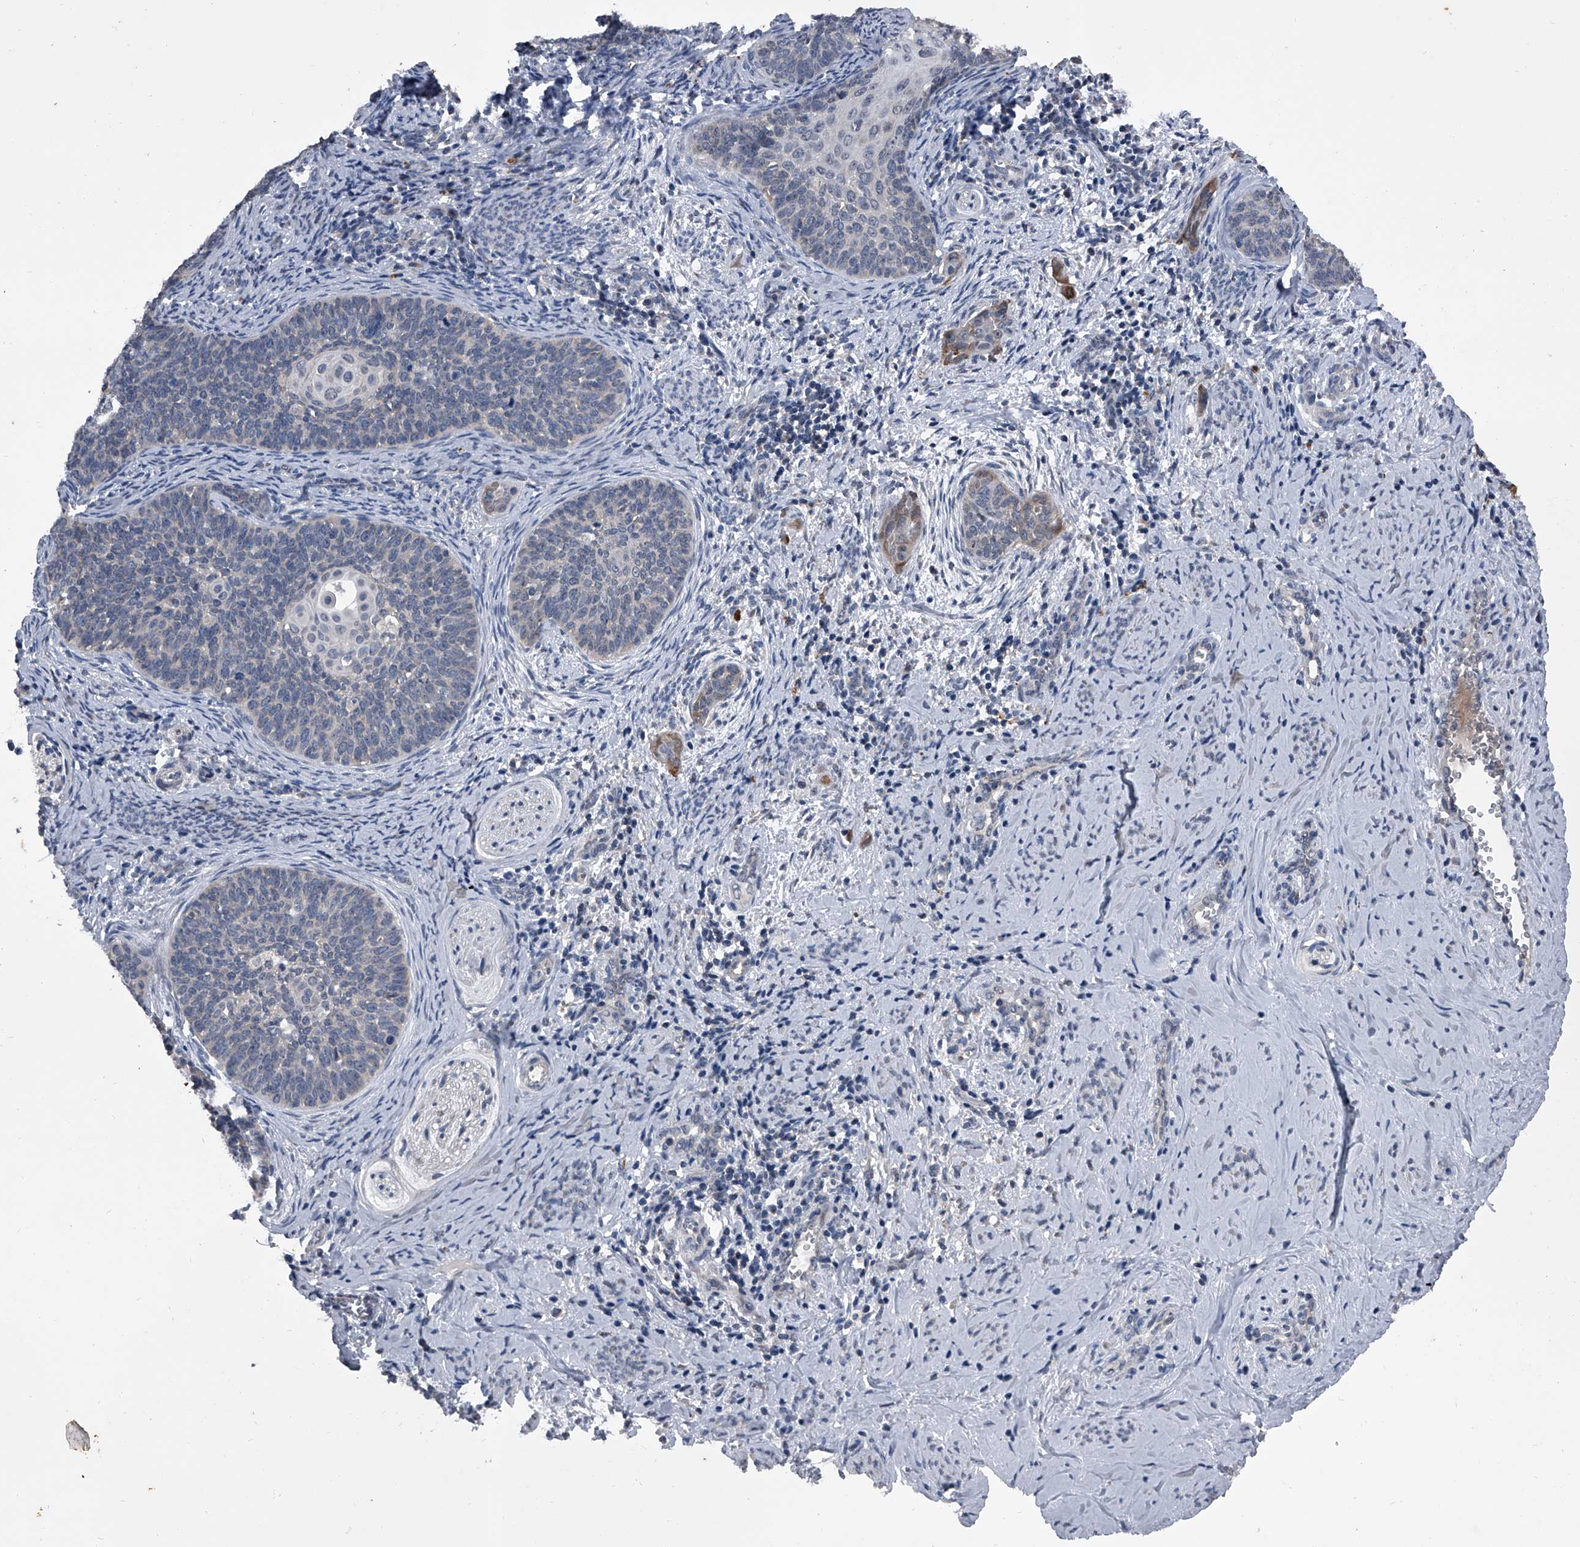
{"staining": {"intensity": "negative", "quantity": "none", "location": "none"}, "tissue": "cervical cancer", "cell_type": "Tumor cells", "image_type": "cancer", "snomed": [{"axis": "morphology", "description": "Squamous cell carcinoma, NOS"}, {"axis": "topography", "description": "Cervix"}], "caption": "DAB immunohistochemical staining of human cervical cancer (squamous cell carcinoma) shows no significant expression in tumor cells.", "gene": "CEP85L", "patient": {"sex": "female", "age": 33}}